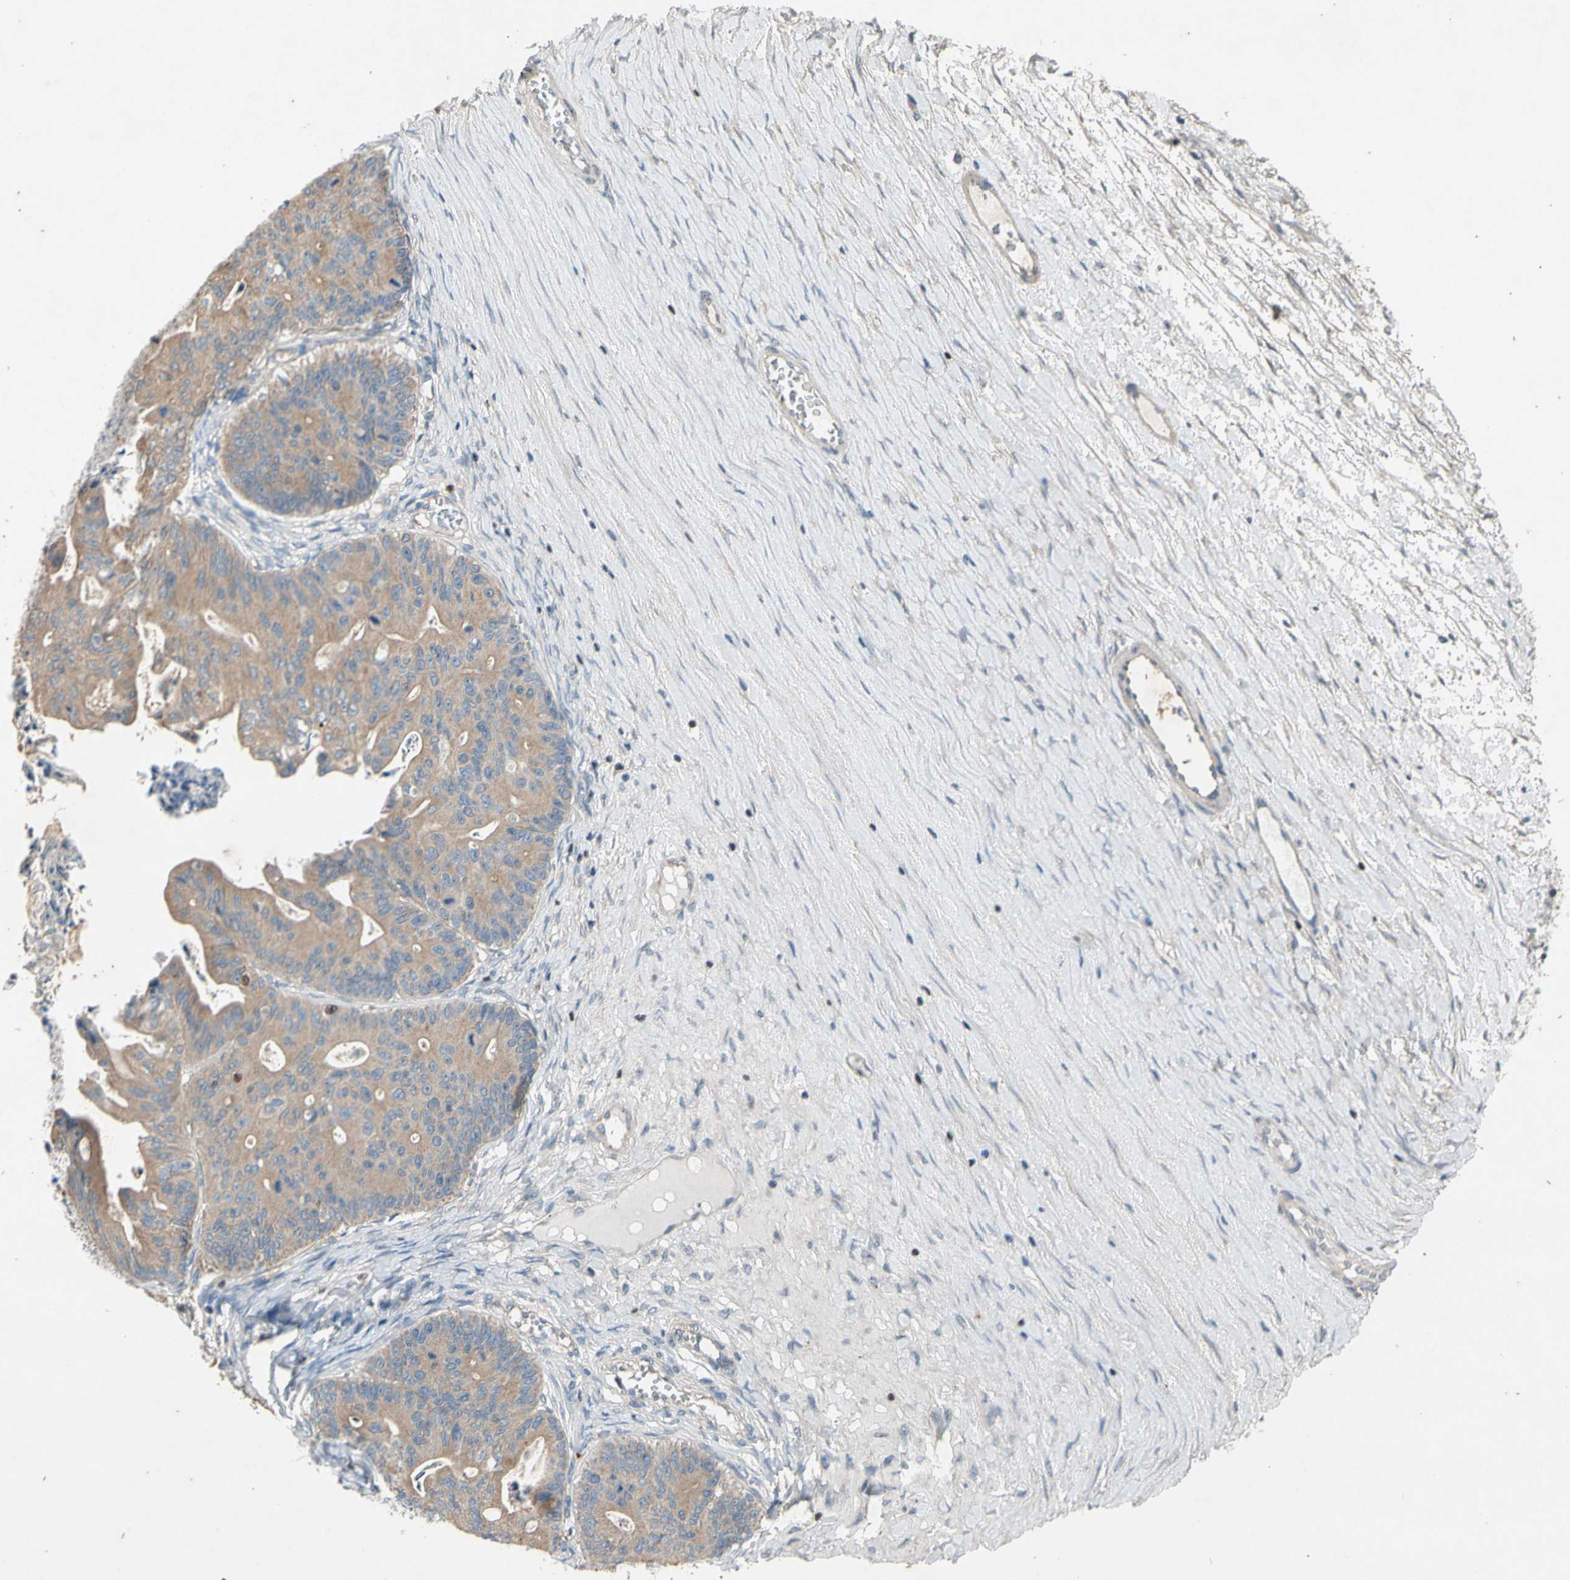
{"staining": {"intensity": "weak", "quantity": ">75%", "location": "cytoplasmic/membranous"}, "tissue": "ovarian cancer", "cell_type": "Tumor cells", "image_type": "cancer", "snomed": [{"axis": "morphology", "description": "Cystadenocarcinoma, mucinous, NOS"}, {"axis": "topography", "description": "Ovary"}], "caption": "Ovarian cancer tissue displays weak cytoplasmic/membranous staining in about >75% of tumor cells, visualized by immunohistochemistry. Using DAB (3,3'-diaminobenzidine) (brown) and hematoxylin (blue) stains, captured at high magnification using brightfield microscopy.", "gene": "TBX21", "patient": {"sex": "female", "age": 37}}